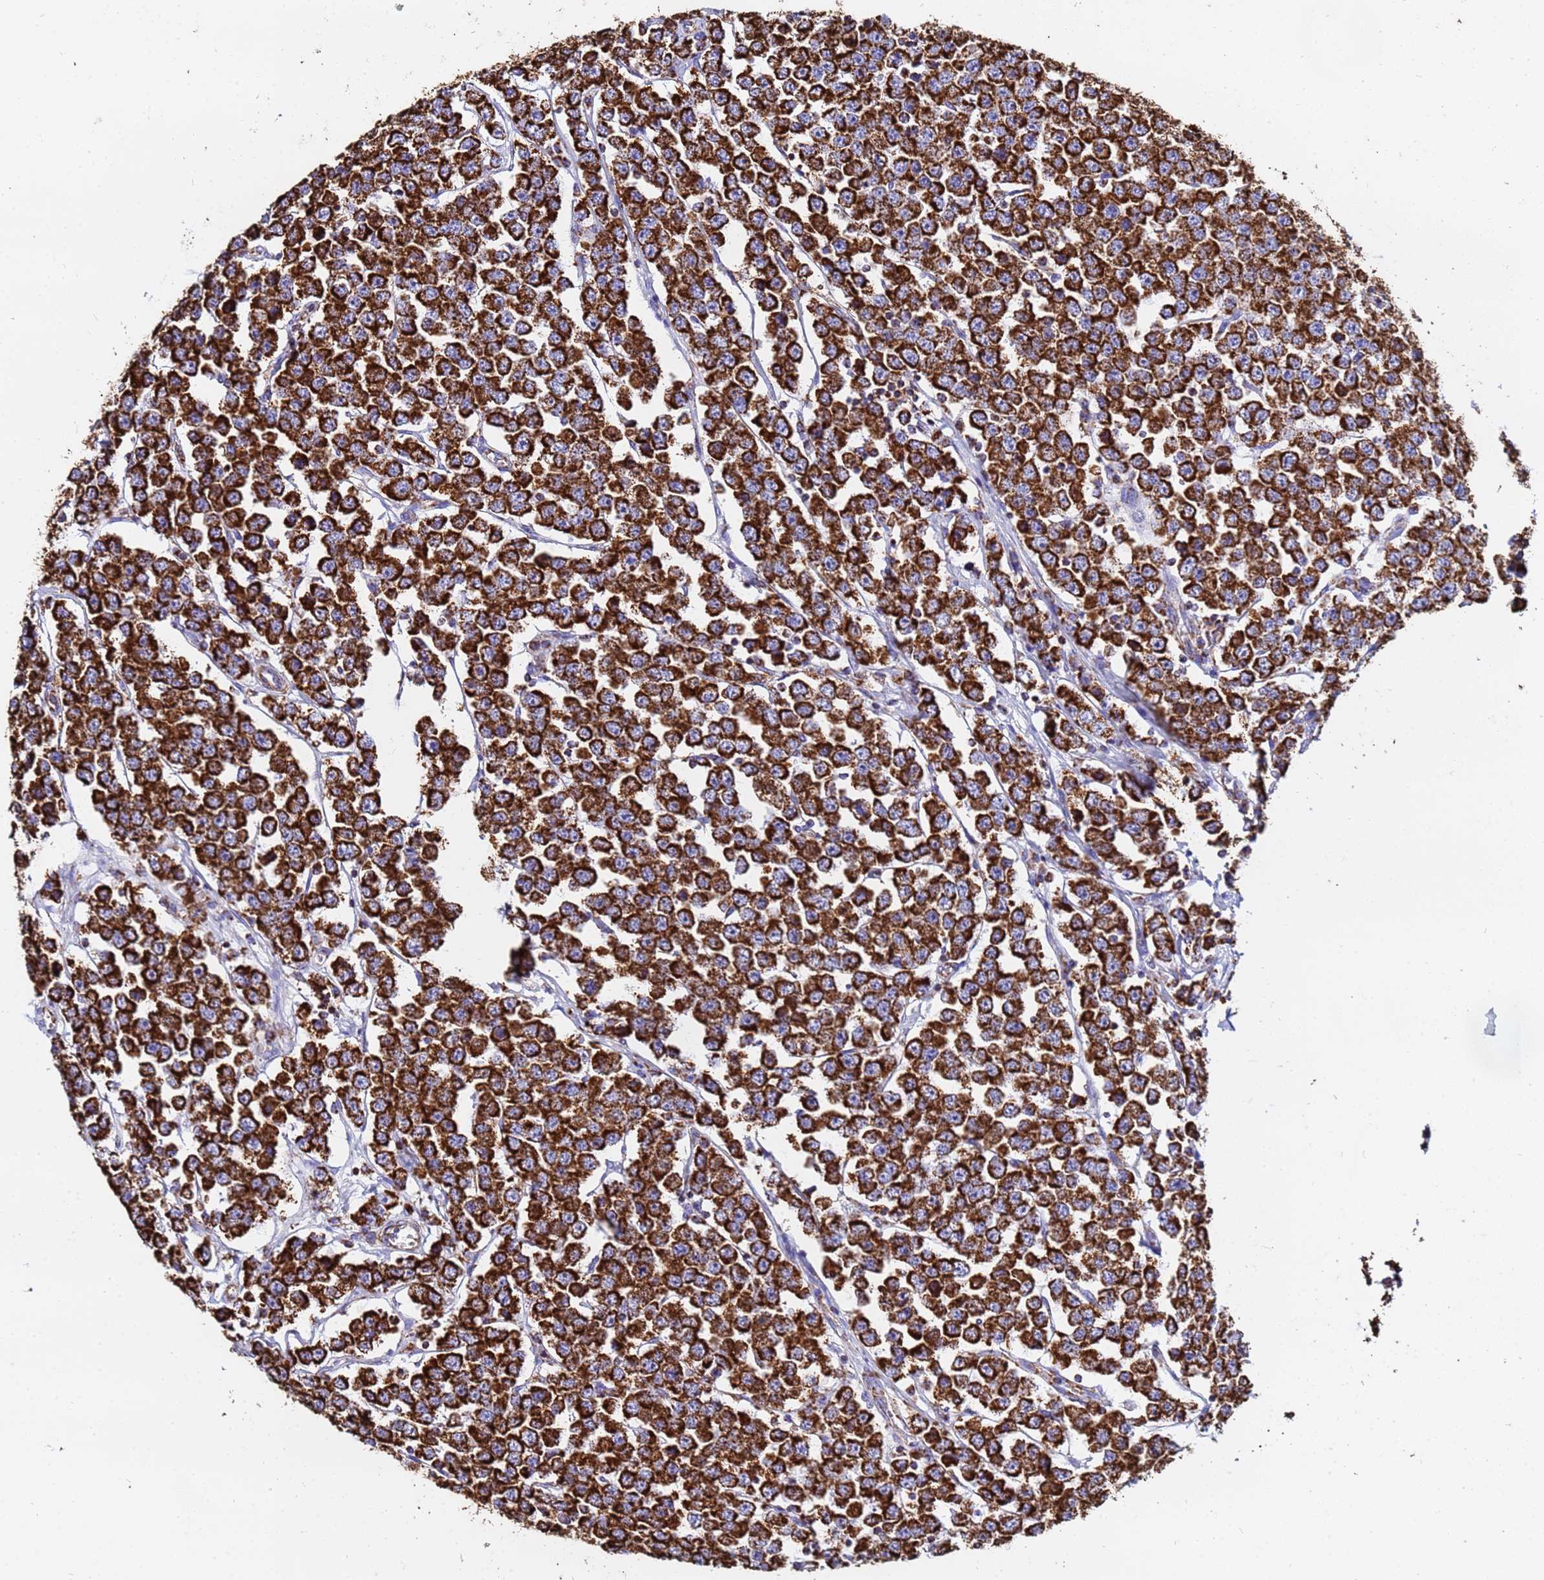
{"staining": {"intensity": "strong", "quantity": ">75%", "location": "cytoplasmic/membranous"}, "tissue": "testis cancer", "cell_type": "Tumor cells", "image_type": "cancer", "snomed": [{"axis": "morphology", "description": "Seminoma, NOS"}, {"axis": "topography", "description": "Testis"}], "caption": "The photomicrograph exhibits a brown stain indicating the presence of a protein in the cytoplasmic/membranous of tumor cells in seminoma (testis). Using DAB (3,3'-diaminobenzidine) (brown) and hematoxylin (blue) stains, captured at high magnification using brightfield microscopy.", "gene": "PHB2", "patient": {"sex": "male", "age": 28}}